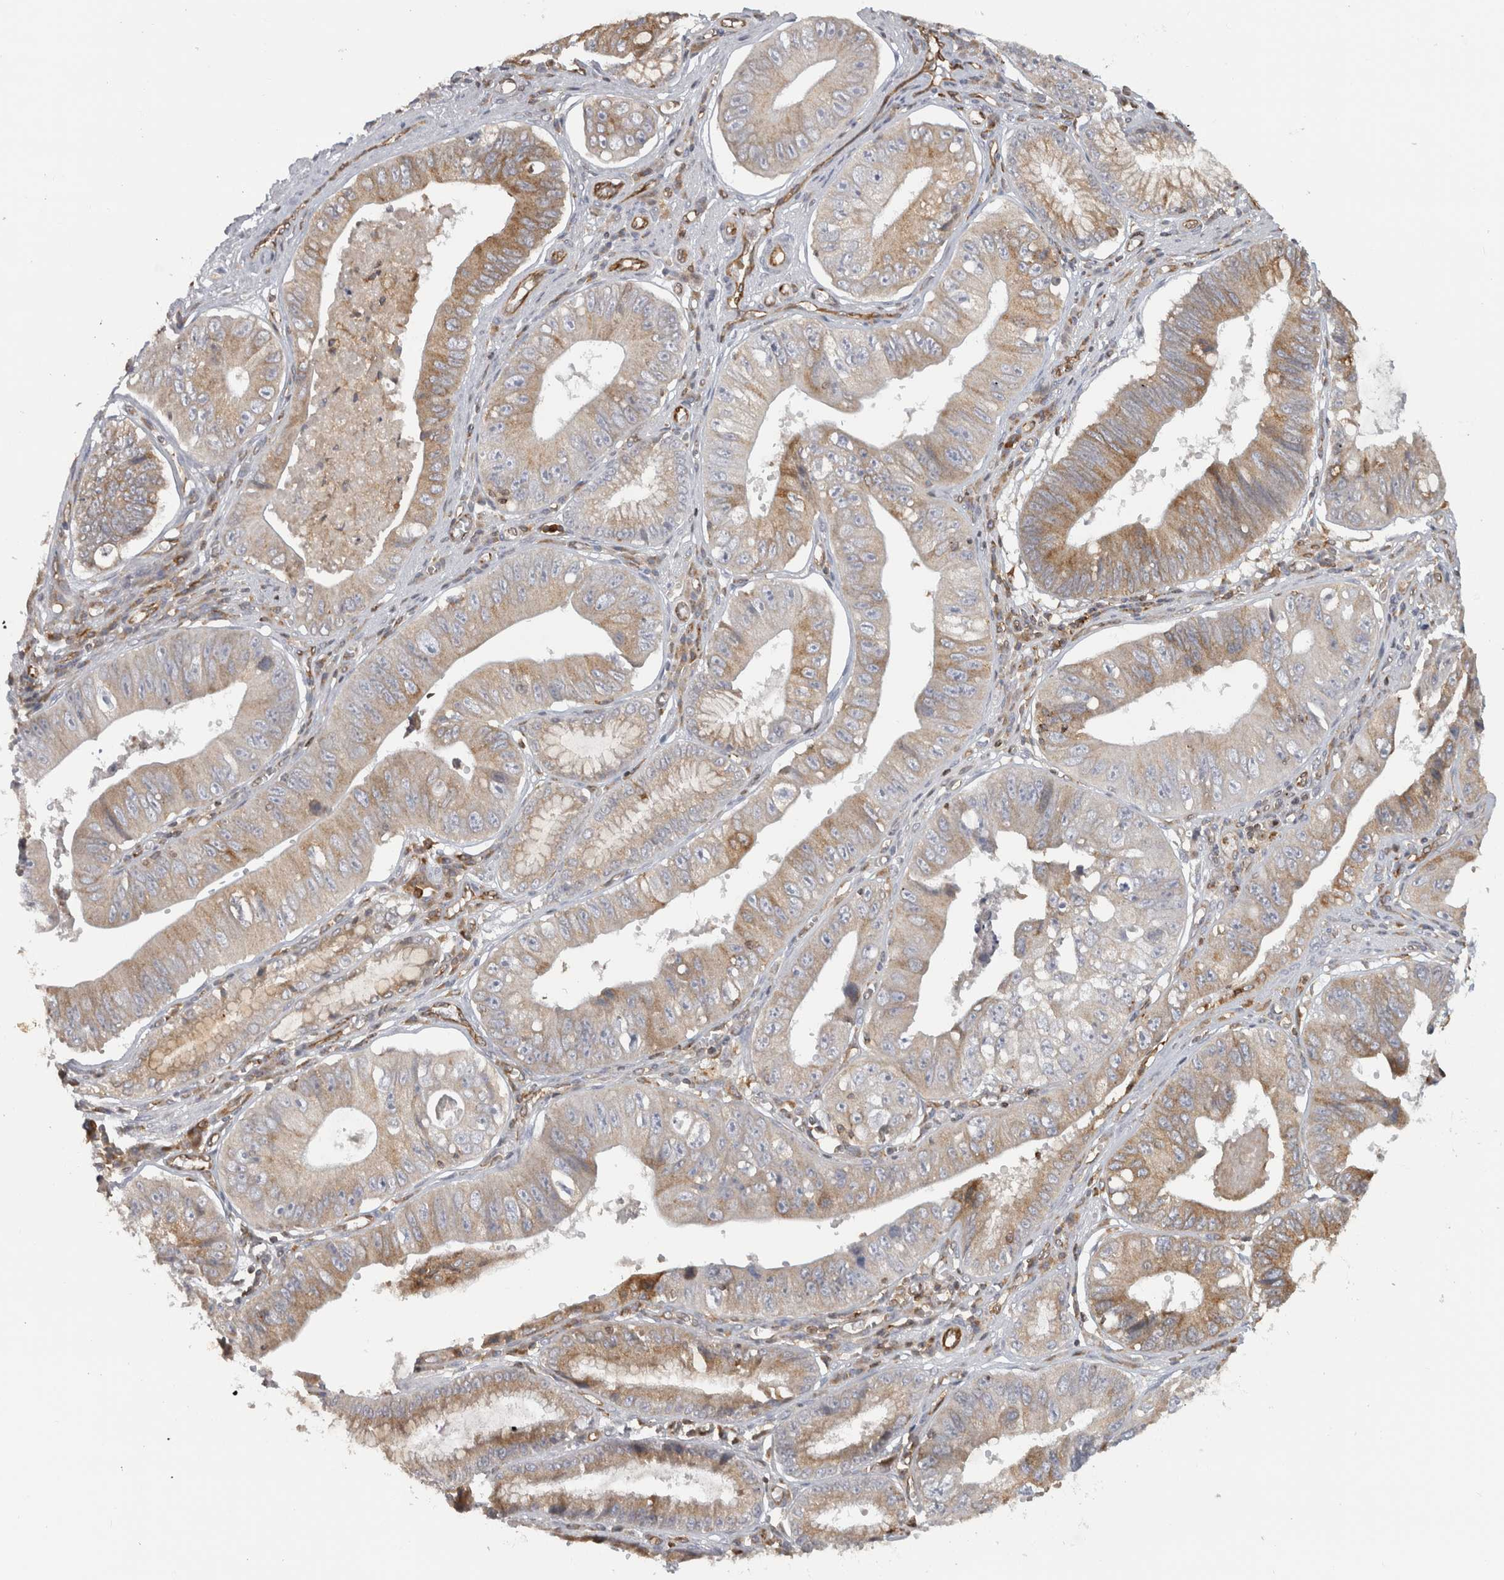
{"staining": {"intensity": "moderate", "quantity": ">75%", "location": "cytoplasmic/membranous"}, "tissue": "stomach cancer", "cell_type": "Tumor cells", "image_type": "cancer", "snomed": [{"axis": "morphology", "description": "Adenocarcinoma, NOS"}, {"axis": "topography", "description": "Stomach"}], "caption": "Immunohistochemical staining of adenocarcinoma (stomach) exhibits moderate cytoplasmic/membranous protein staining in about >75% of tumor cells.", "gene": "HLA-E", "patient": {"sex": "male", "age": 59}}